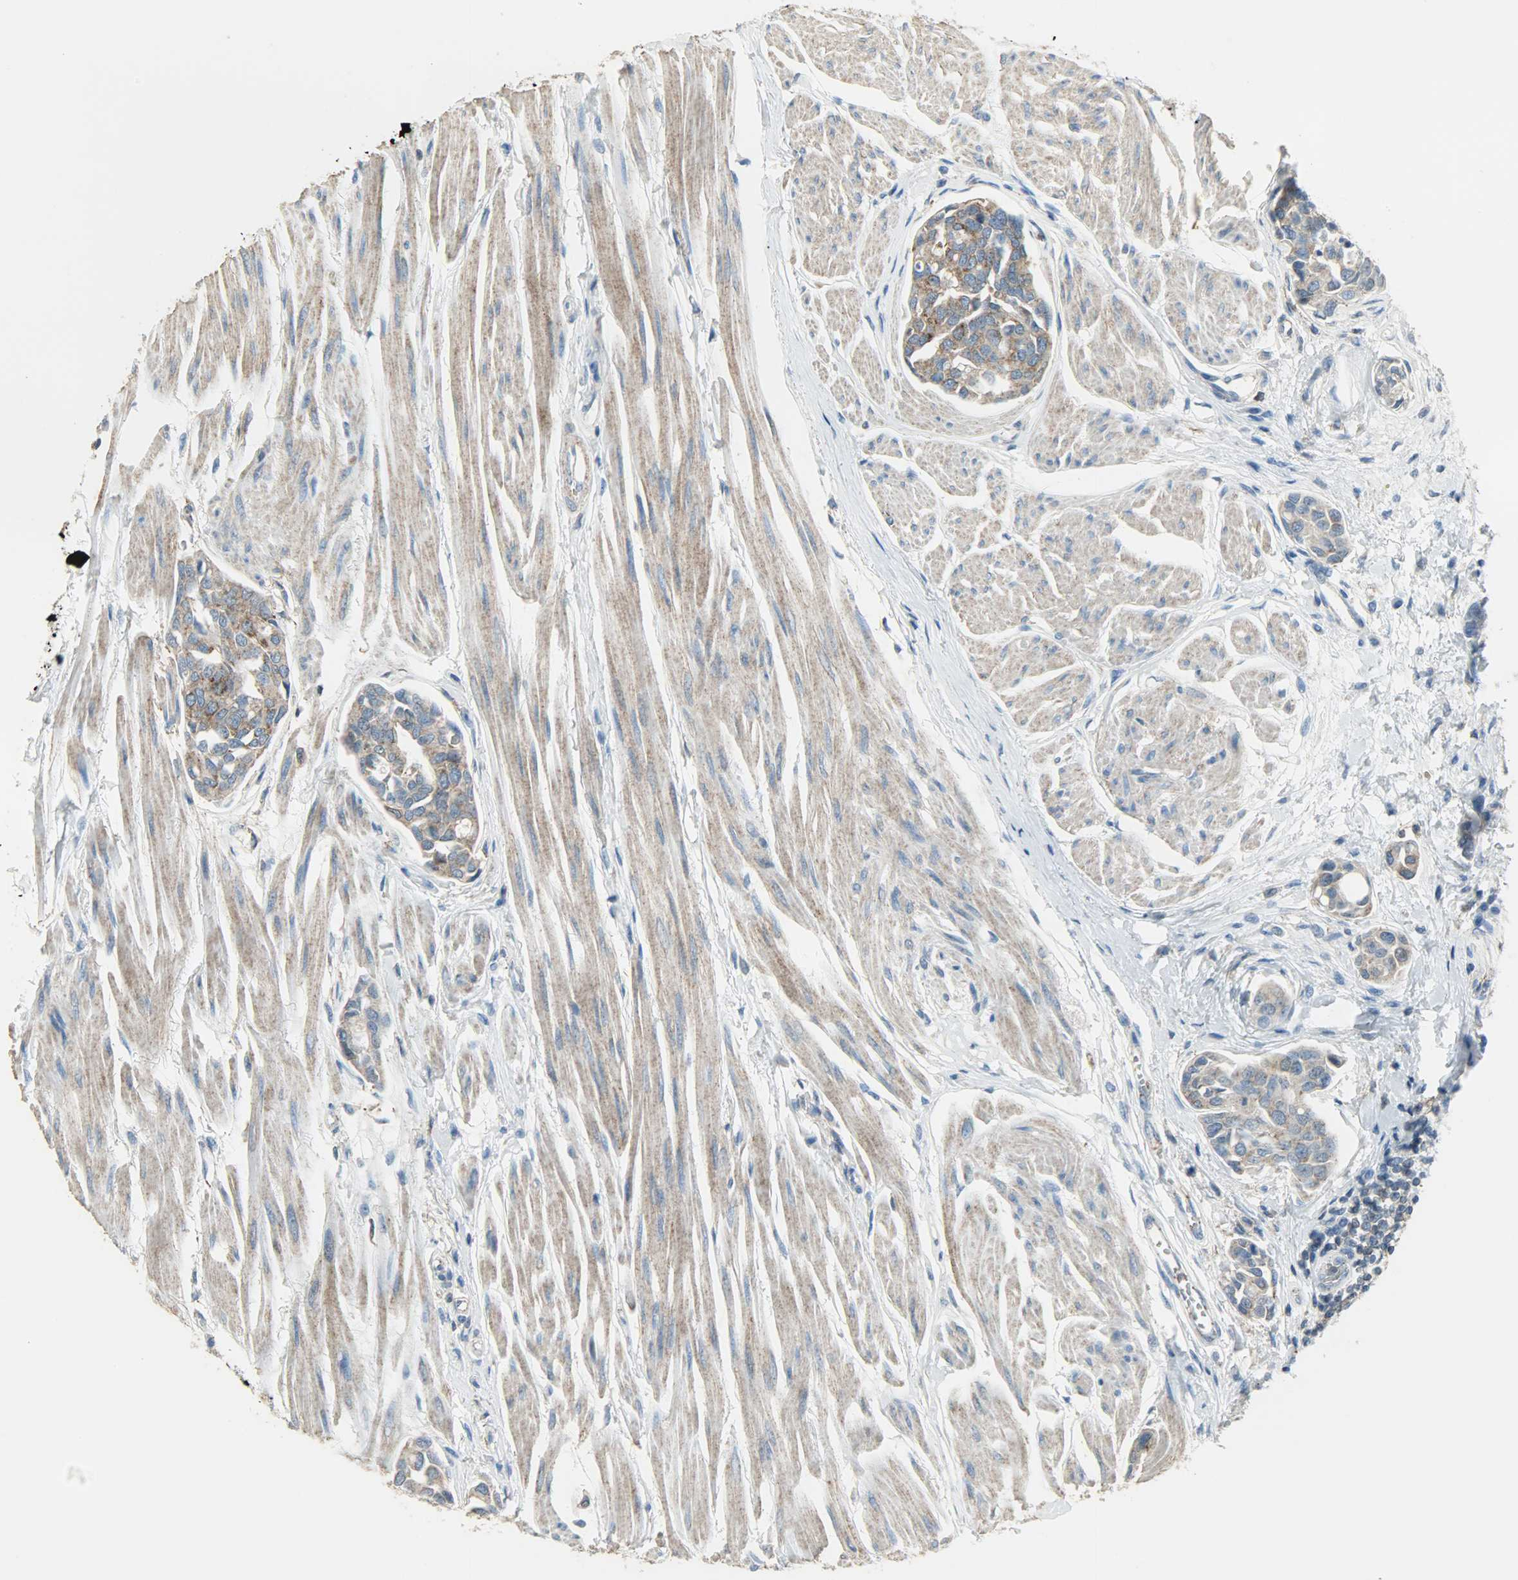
{"staining": {"intensity": "moderate", "quantity": ">75%", "location": "cytoplasmic/membranous"}, "tissue": "urothelial cancer", "cell_type": "Tumor cells", "image_type": "cancer", "snomed": [{"axis": "morphology", "description": "Urothelial carcinoma, High grade"}, {"axis": "topography", "description": "Urinary bladder"}], "caption": "Human high-grade urothelial carcinoma stained with a brown dye displays moderate cytoplasmic/membranous positive staining in approximately >75% of tumor cells.", "gene": "DNAJA4", "patient": {"sex": "male", "age": 78}}